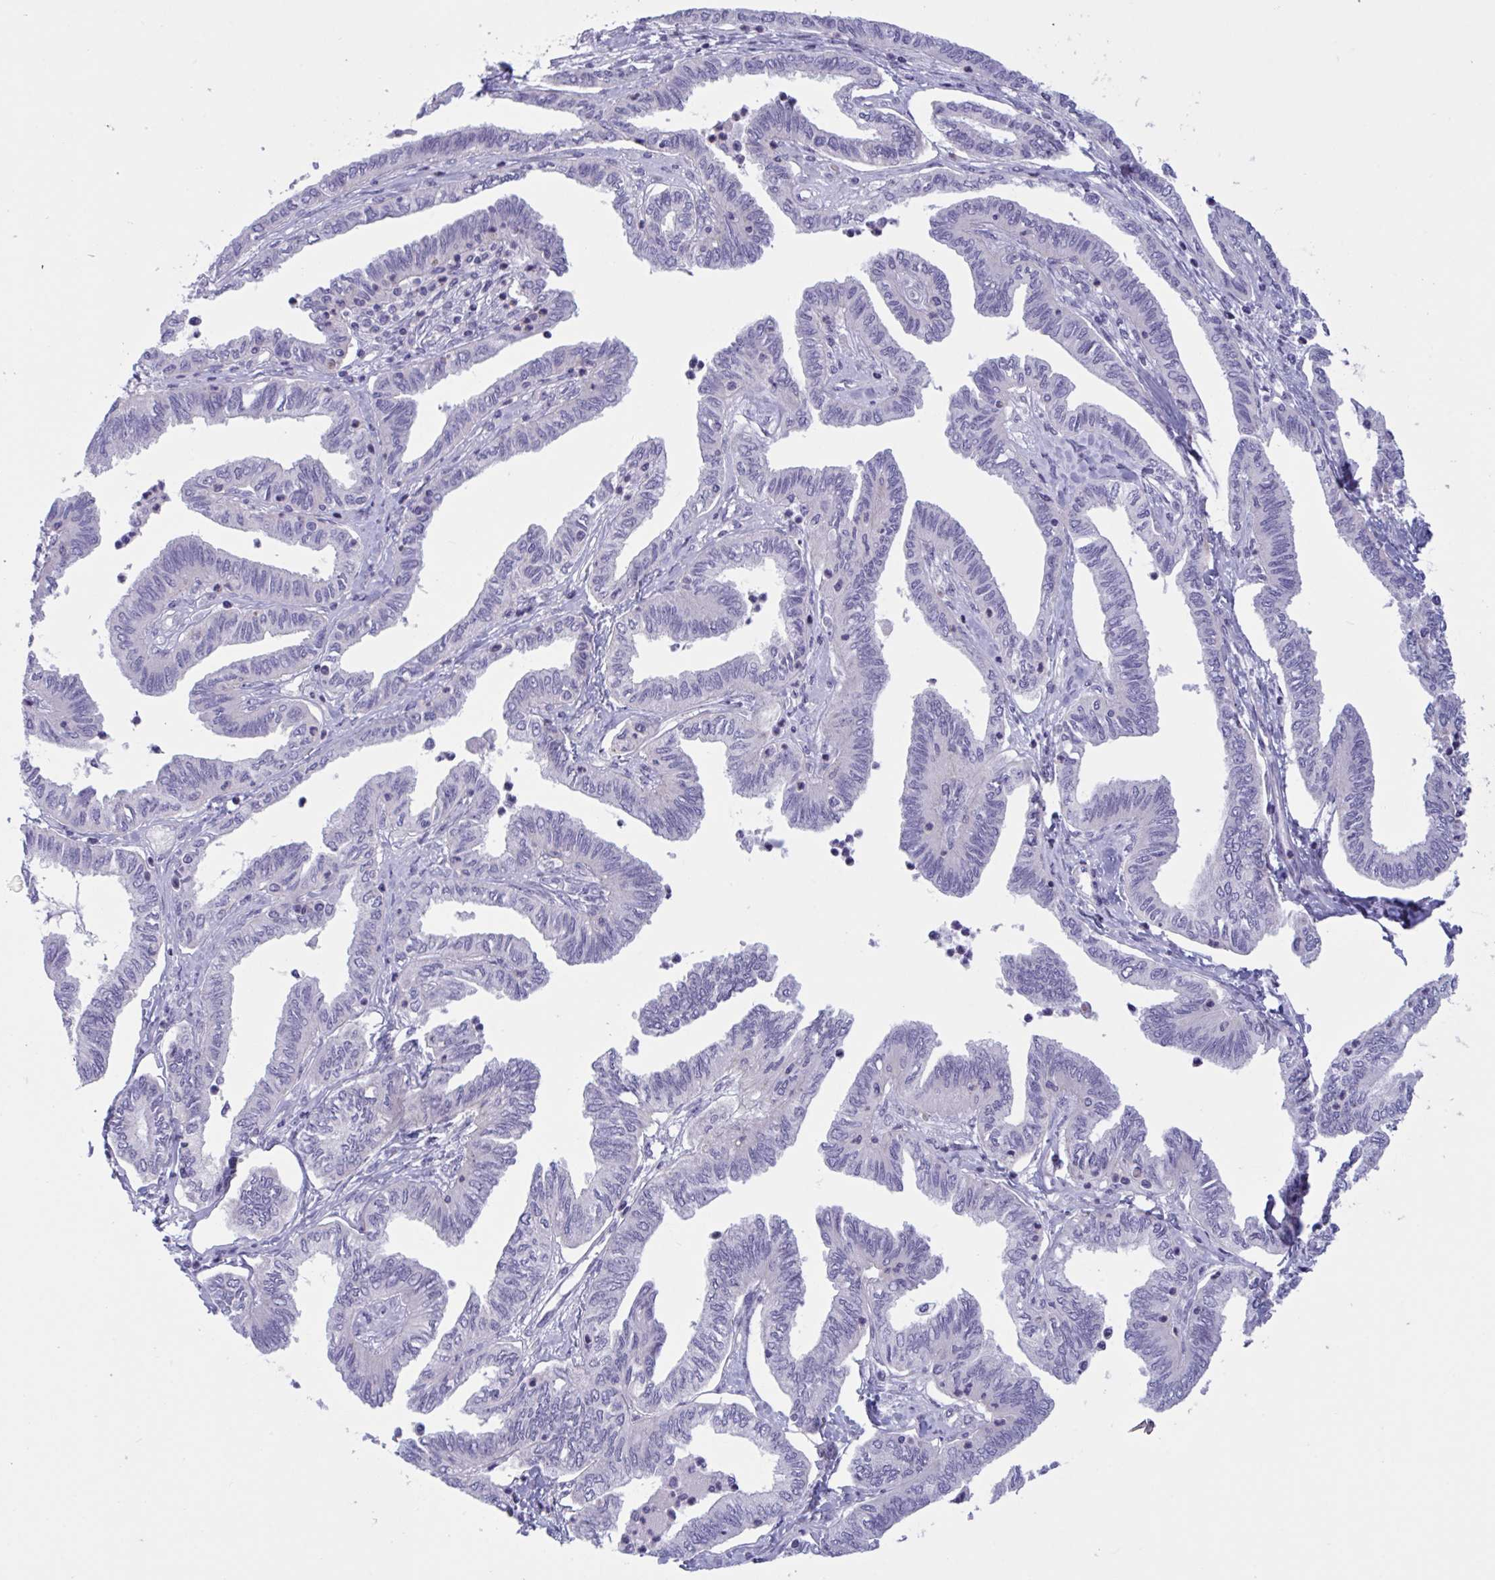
{"staining": {"intensity": "negative", "quantity": "none", "location": "none"}, "tissue": "ovarian cancer", "cell_type": "Tumor cells", "image_type": "cancer", "snomed": [{"axis": "morphology", "description": "Carcinoma, endometroid"}, {"axis": "topography", "description": "Ovary"}], "caption": "An IHC micrograph of endometroid carcinoma (ovarian) is shown. There is no staining in tumor cells of endometroid carcinoma (ovarian).", "gene": "OXLD1", "patient": {"sex": "female", "age": 70}}